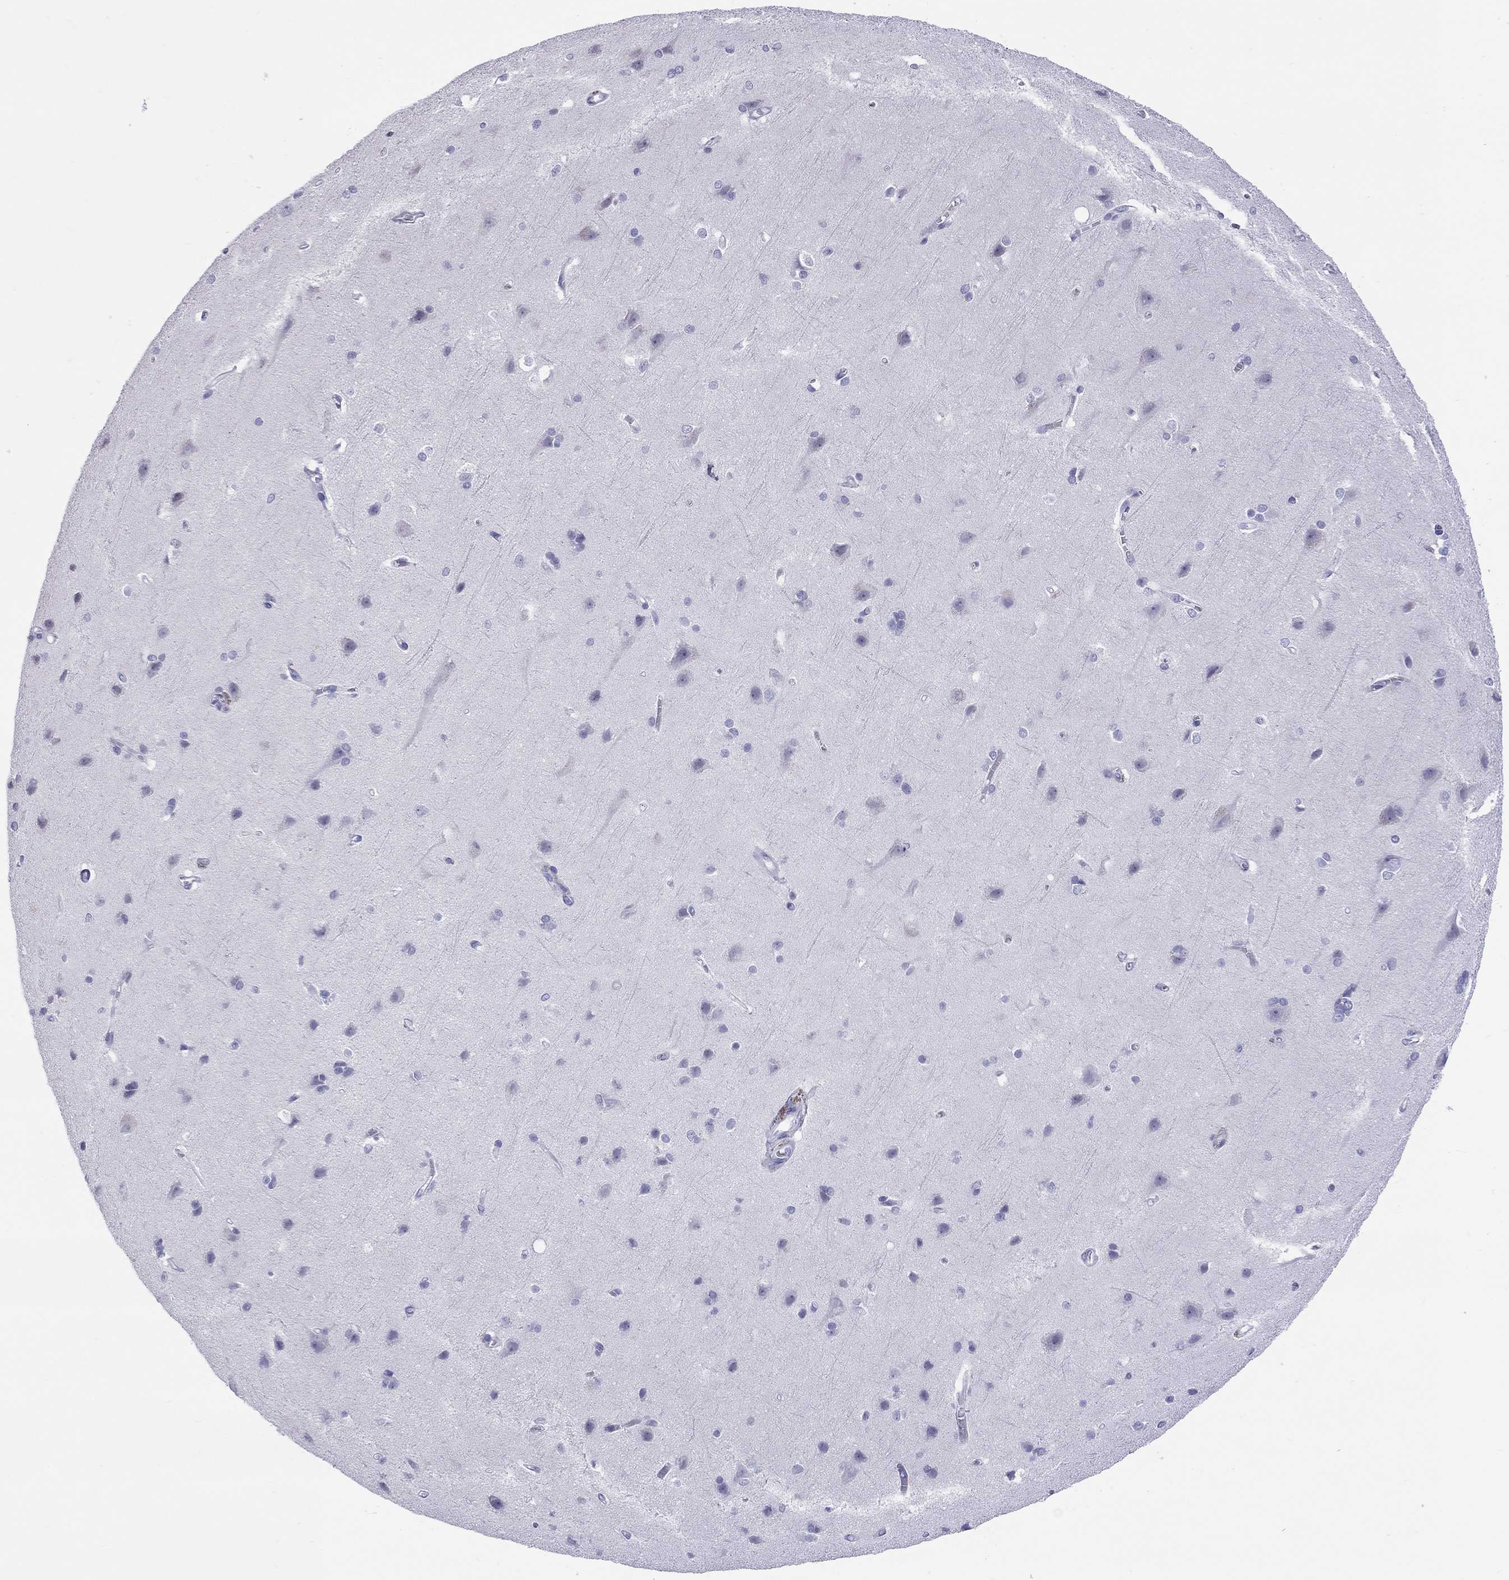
{"staining": {"intensity": "negative", "quantity": "none", "location": "none"}, "tissue": "cerebral cortex", "cell_type": "Endothelial cells", "image_type": "normal", "snomed": [{"axis": "morphology", "description": "Normal tissue, NOS"}, {"axis": "topography", "description": "Cerebral cortex"}], "caption": "A photomicrograph of cerebral cortex stained for a protein shows no brown staining in endothelial cells.", "gene": "SERPINA3", "patient": {"sex": "male", "age": 37}}